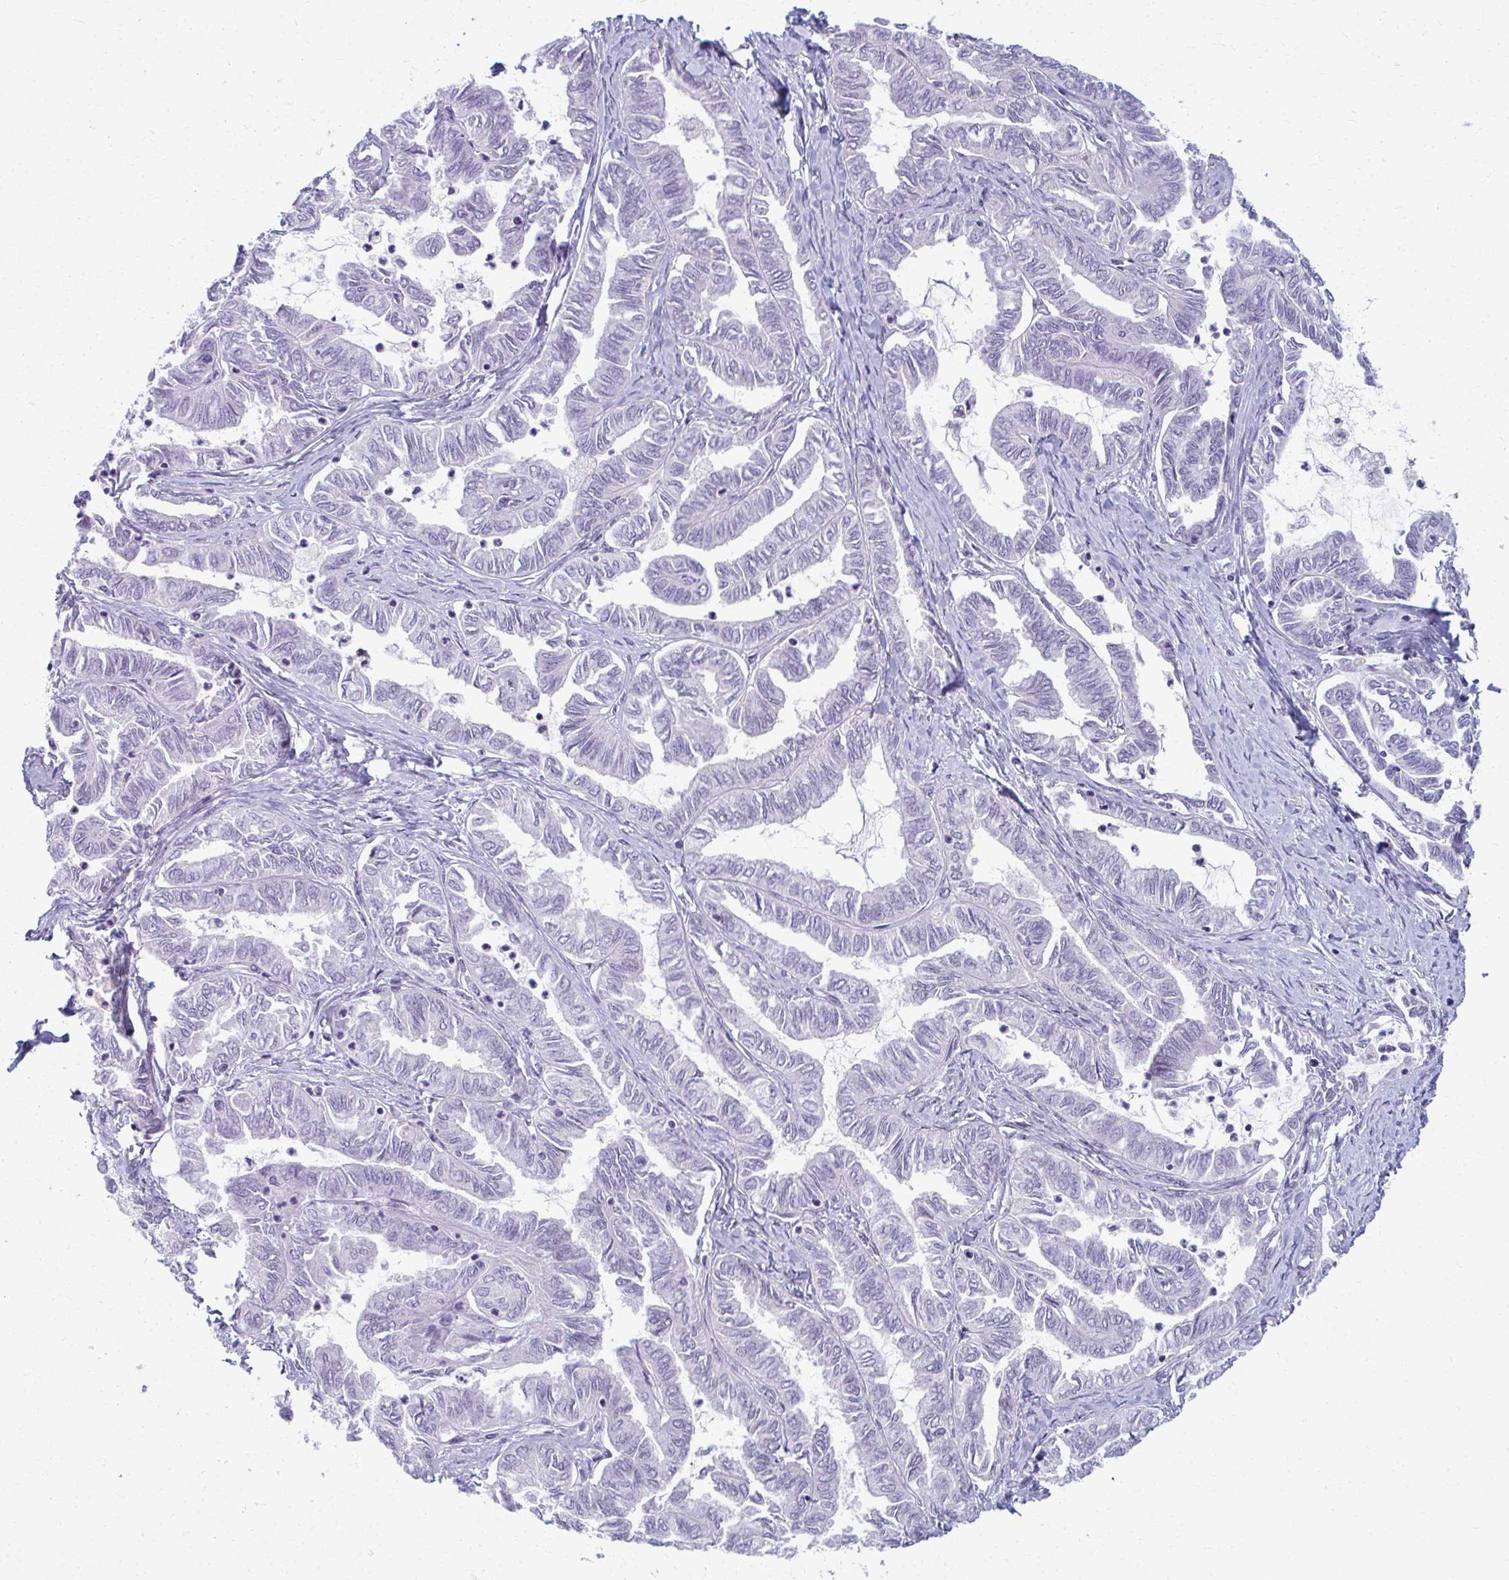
{"staining": {"intensity": "negative", "quantity": "none", "location": "none"}, "tissue": "ovarian cancer", "cell_type": "Tumor cells", "image_type": "cancer", "snomed": [{"axis": "morphology", "description": "Carcinoma, endometroid"}, {"axis": "topography", "description": "Ovary"}], "caption": "Tumor cells are negative for brown protein staining in endometroid carcinoma (ovarian).", "gene": "MAF1", "patient": {"sex": "female", "age": 70}}